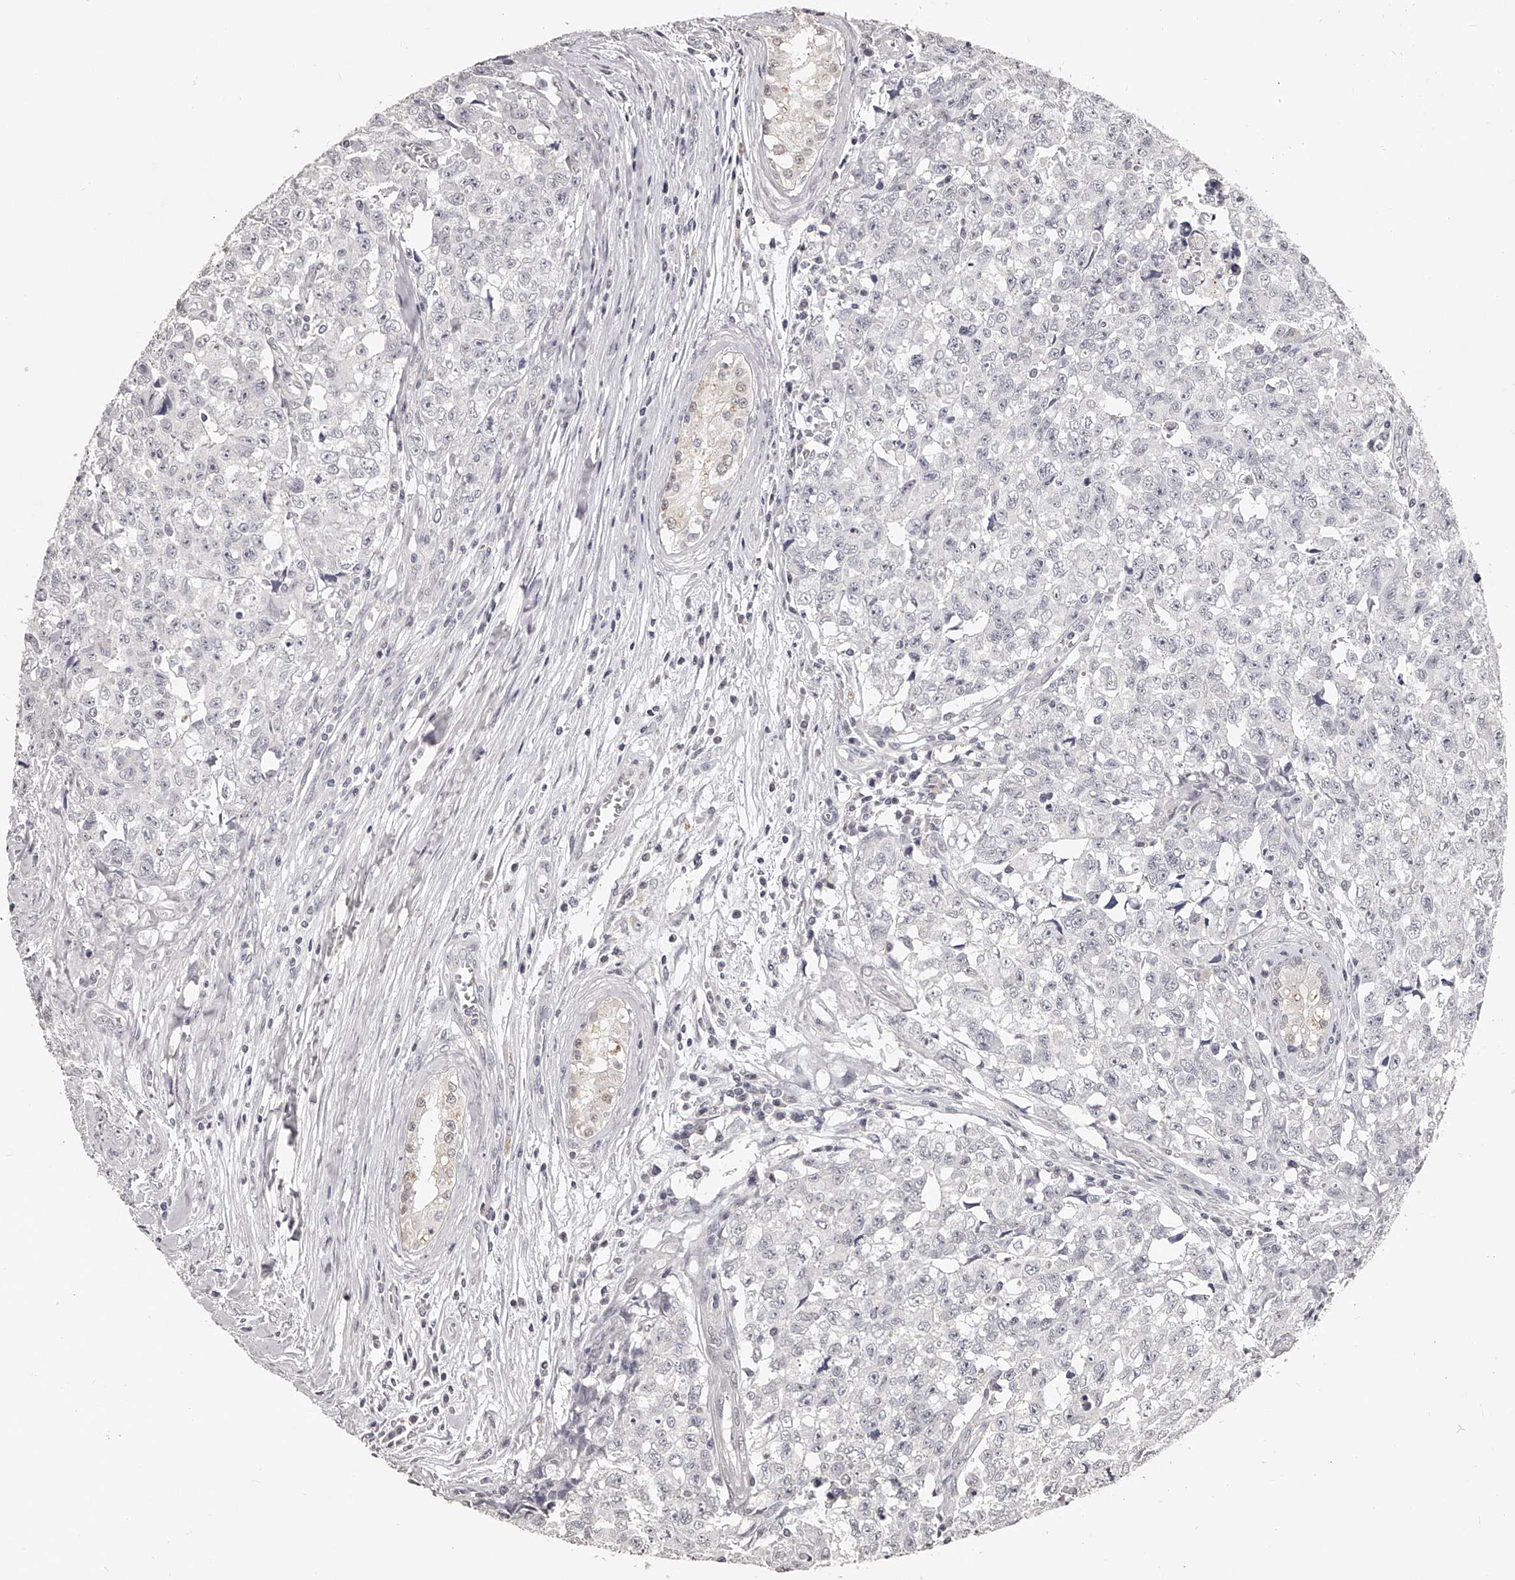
{"staining": {"intensity": "negative", "quantity": "none", "location": "none"}, "tissue": "testis cancer", "cell_type": "Tumor cells", "image_type": "cancer", "snomed": [{"axis": "morphology", "description": "Carcinoma, Embryonal, NOS"}, {"axis": "topography", "description": "Testis"}], "caption": "The photomicrograph demonstrates no significant expression in tumor cells of testis cancer. (Stains: DAB immunohistochemistry (IHC) with hematoxylin counter stain, Microscopy: brightfield microscopy at high magnification).", "gene": "NT5DC1", "patient": {"sex": "male", "age": 28}}